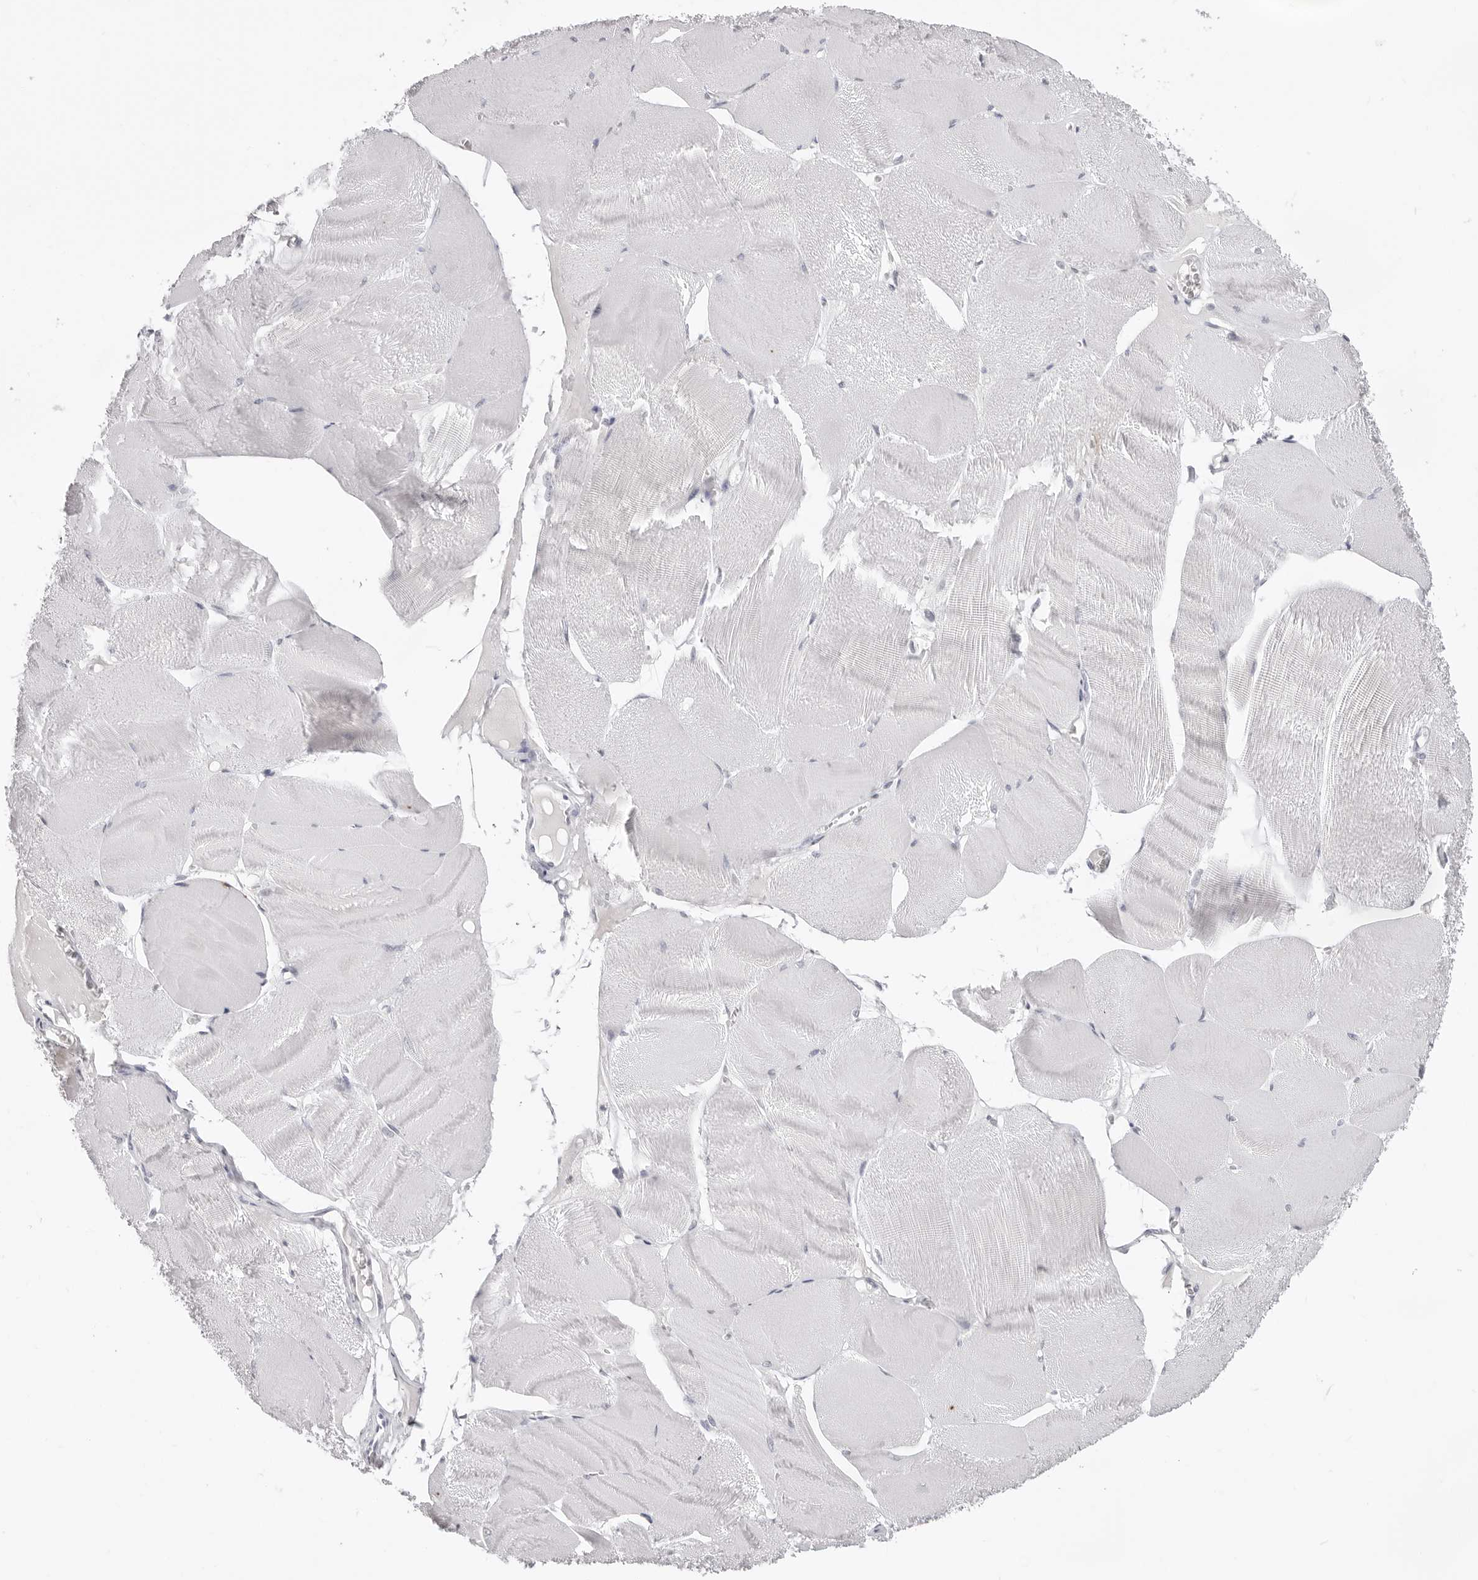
{"staining": {"intensity": "negative", "quantity": "none", "location": "none"}, "tissue": "skeletal muscle", "cell_type": "Myocytes", "image_type": "normal", "snomed": [{"axis": "morphology", "description": "Normal tissue, NOS"}, {"axis": "morphology", "description": "Basal cell carcinoma"}, {"axis": "topography", "description": "Skeletal muscle"}], "caption": "The immunohistochemistry (IHC) micrograph has no significant expression in myocytes of skeletal muscle. (Immunohistochemistry, brightfield microscopy, high magnification).", "gene": "CST5", "patient": {"sex": "female", "age": 64}}